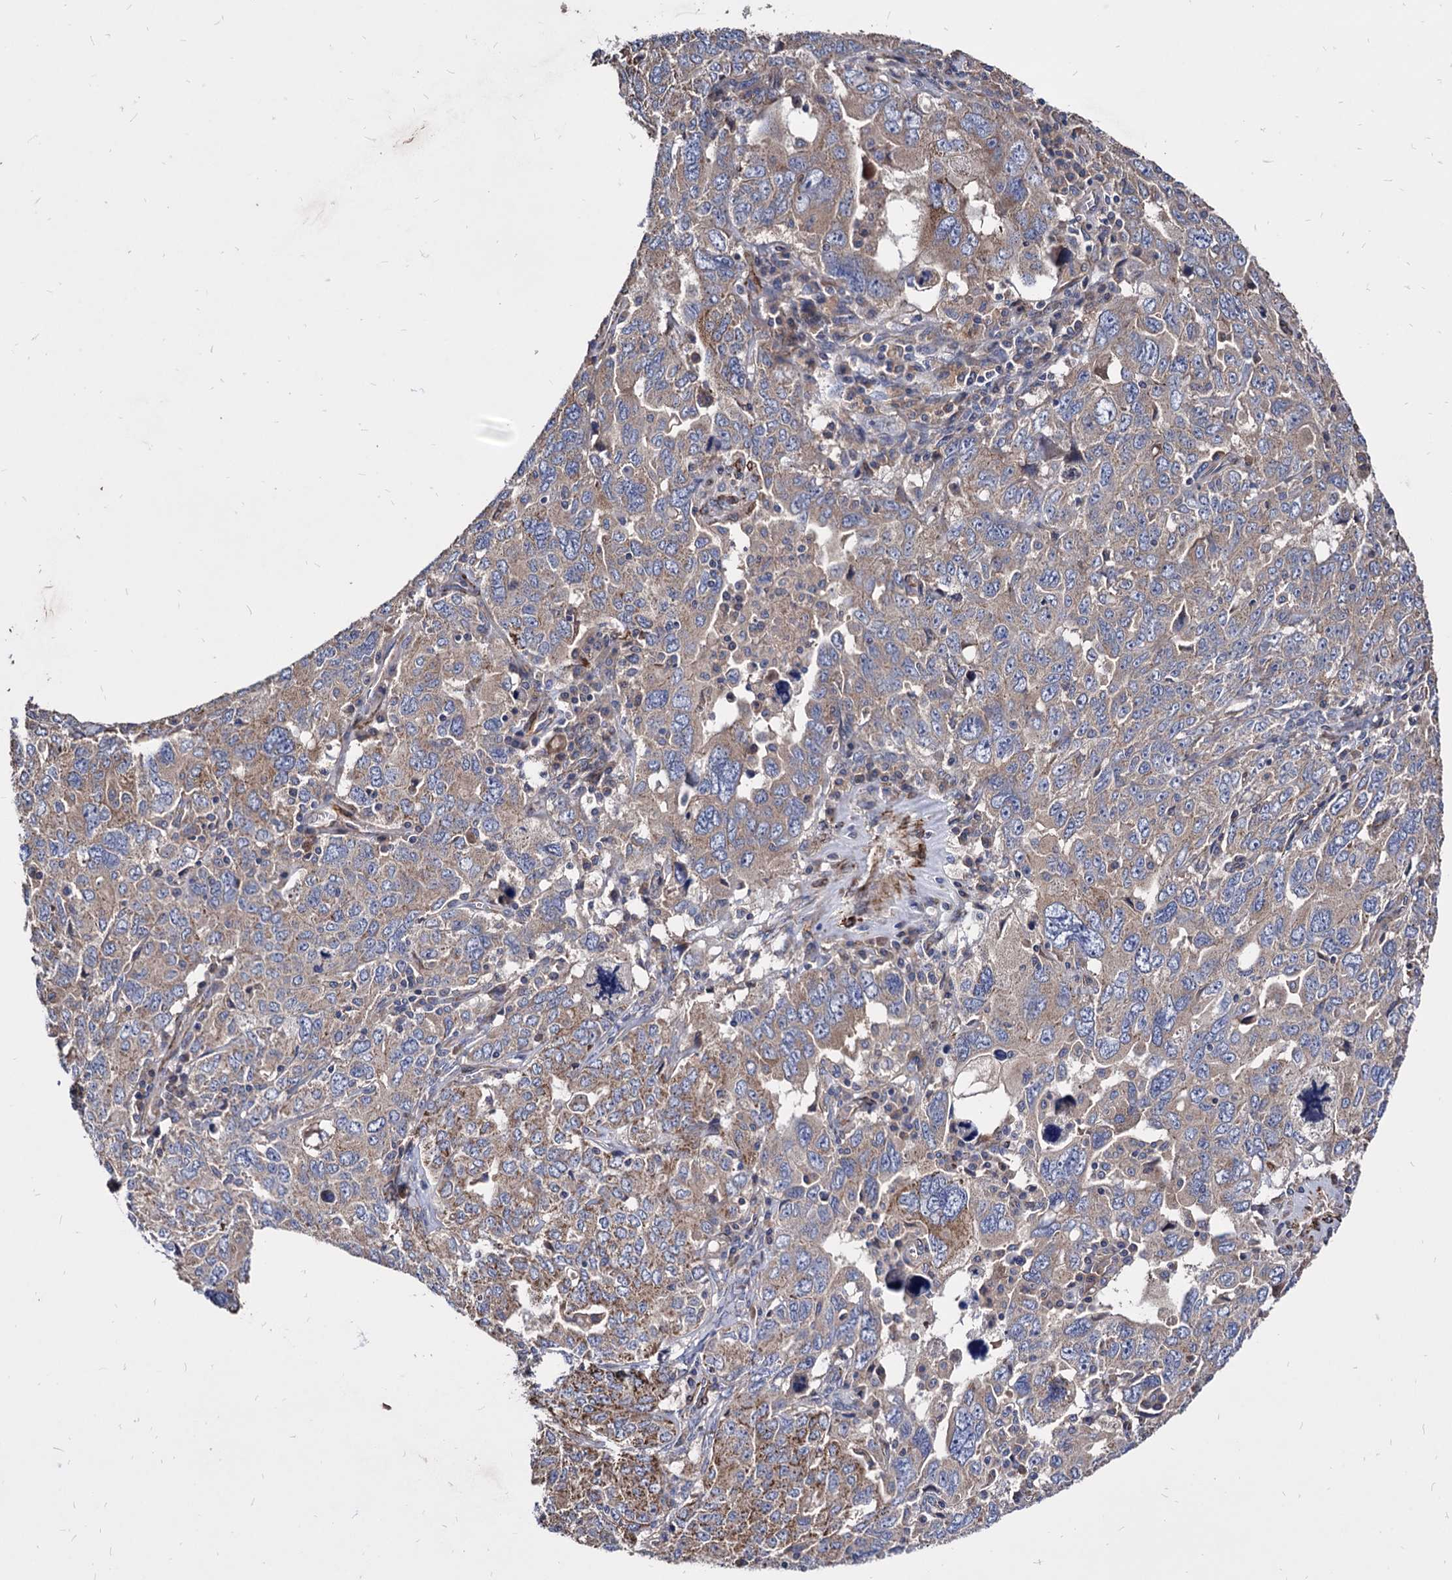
{"staining": {"intensity": "moderate", "quantity": ">75%", "location": "cytoplasmic/membranous"}, "tissue": "ovarian cancer", "cell_type": "Tumor cells", "image_type": "cancer", "snomed": [{"axis": "morphology", "description": "Carcinoma, endometroid"}, {"axis": "topography", "description": "Ovary"}], "caption": "This micrograph shows IHC staining of human ovarian endometroid carcinoma, with medium moderate cytoplasmic/membranous expression in about >75% of tumor cells.", "gene": "WDR11", "patient": {"sex": "female", "age": 62}}